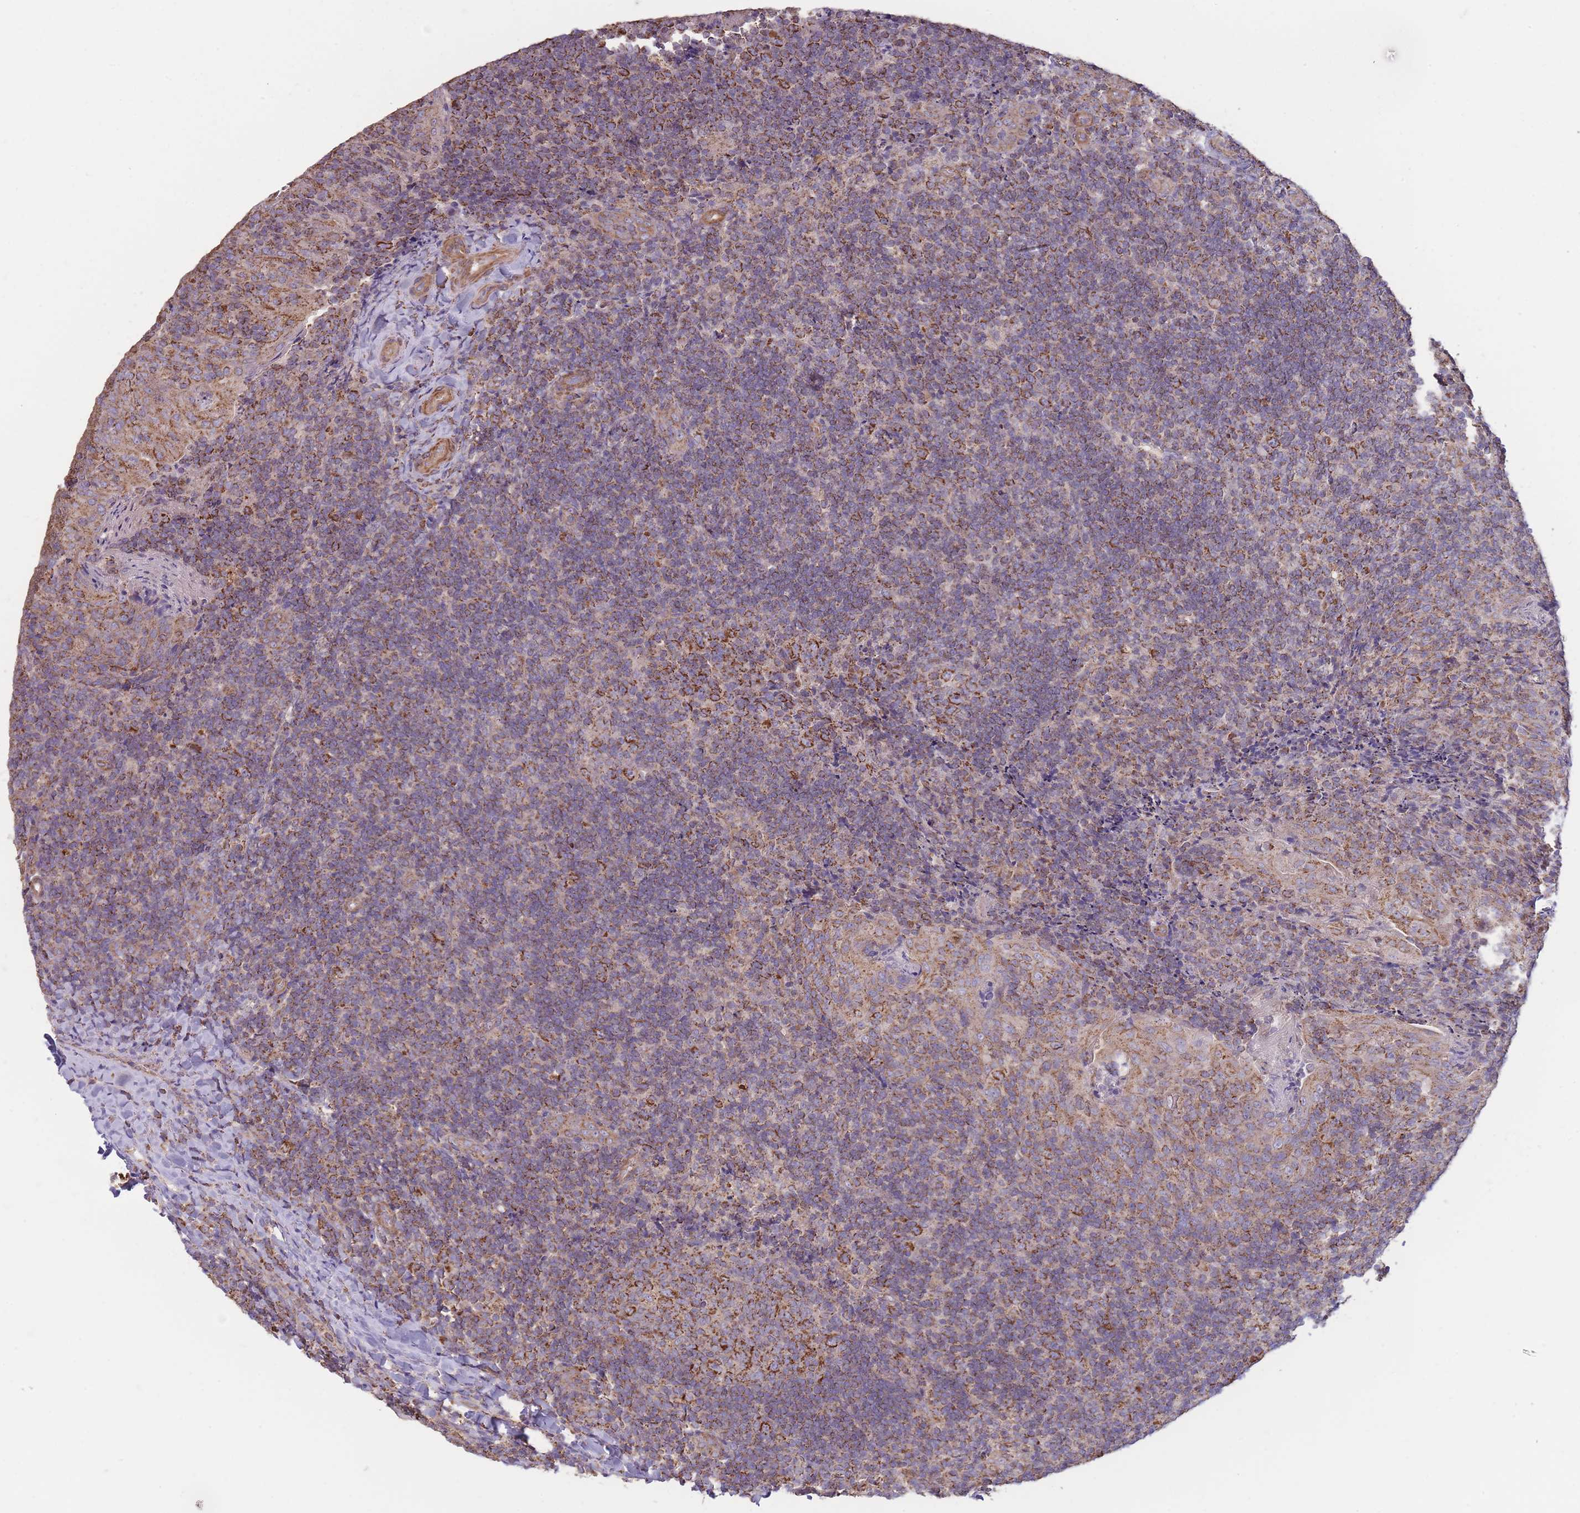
{"staining": {"intensity": "moderate", "quantity": ">75%", "location": "cytoplasmic/membranous"}, "tissue": "tonsil", "cell_type": "Germinal center cells", "image_type": "normal", "snomed": [{"axis": "morphology", "description": "Normal tissue, NOS"}, {"axis": "topography", "description": "Tonsil"}], "caption": "A brown stain highlights moderate cytoplasmic/membranous positivity of a protein in germinal center cells of benign tonsil. The staining was performed using DAB, with brown indicating positive protein expression. Nuclei are stained blue with hematoxylin.", "gene": "KIF16B", "patient": {"sex": "male", "age": 17}}